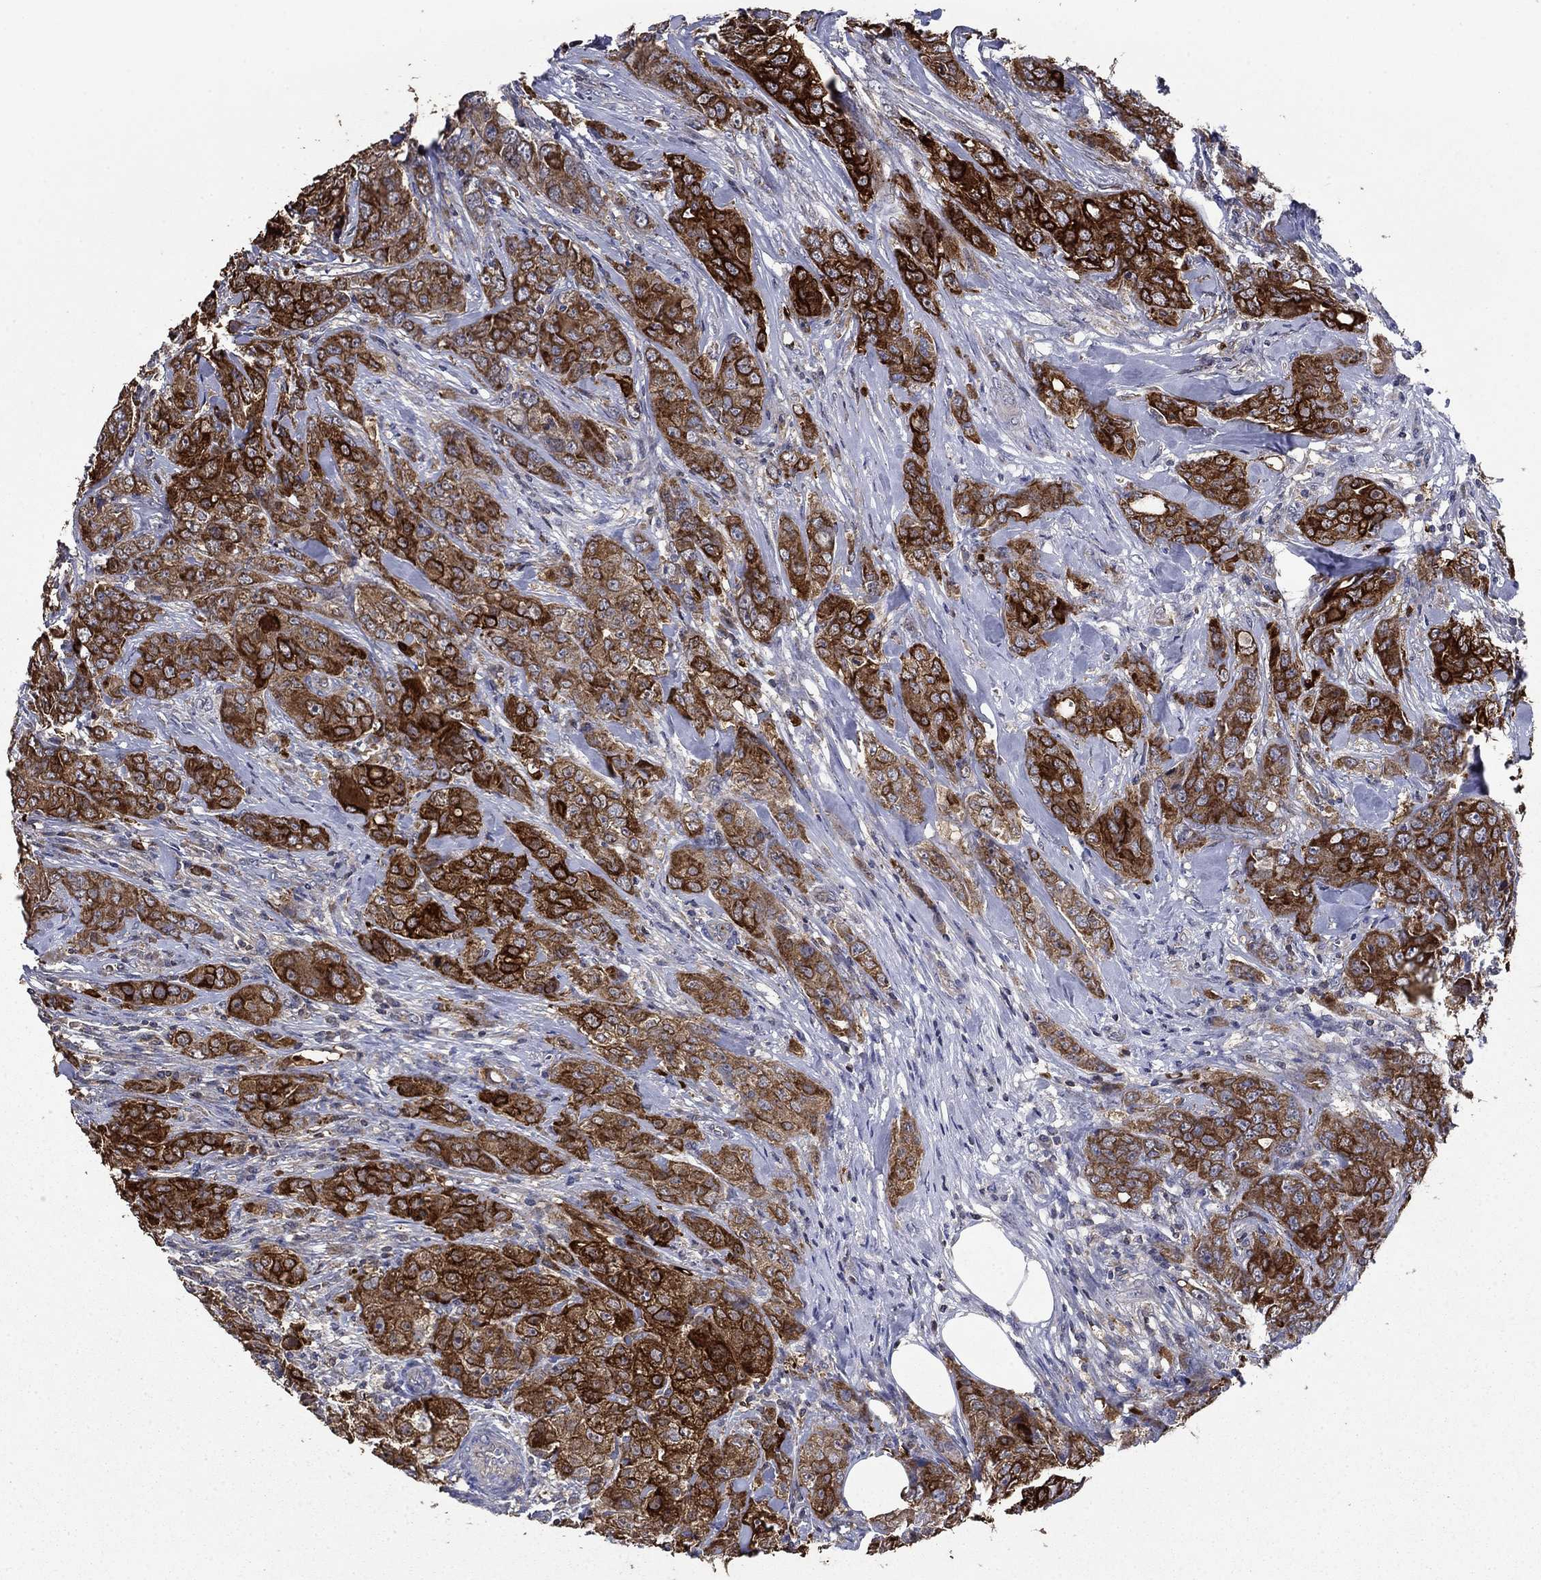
{"staining": {"intensity": "strong", "quantity": ">75%", "location": "cytoplasmic/membranous"}, "tissue": "breast cancer", "cell_type": "Tumor cells", "image_type": "cancer", "snomed": [{"axis": "morphology", "description": "Duct carcinoma"}, {"axis": "topography", "description": "Breast"}], "caption": "High-power microscopy captured an immunohistochemistry image of breast invasive ductal carcinoma, revealing strong cytoplasmic/membranous expression in about >75% of tumor cells. (DAB IHC, brown staining for protein, blue staining for nuclei).", "gene": "DVL1", "patient": {"sex": "female", "age": 43}}